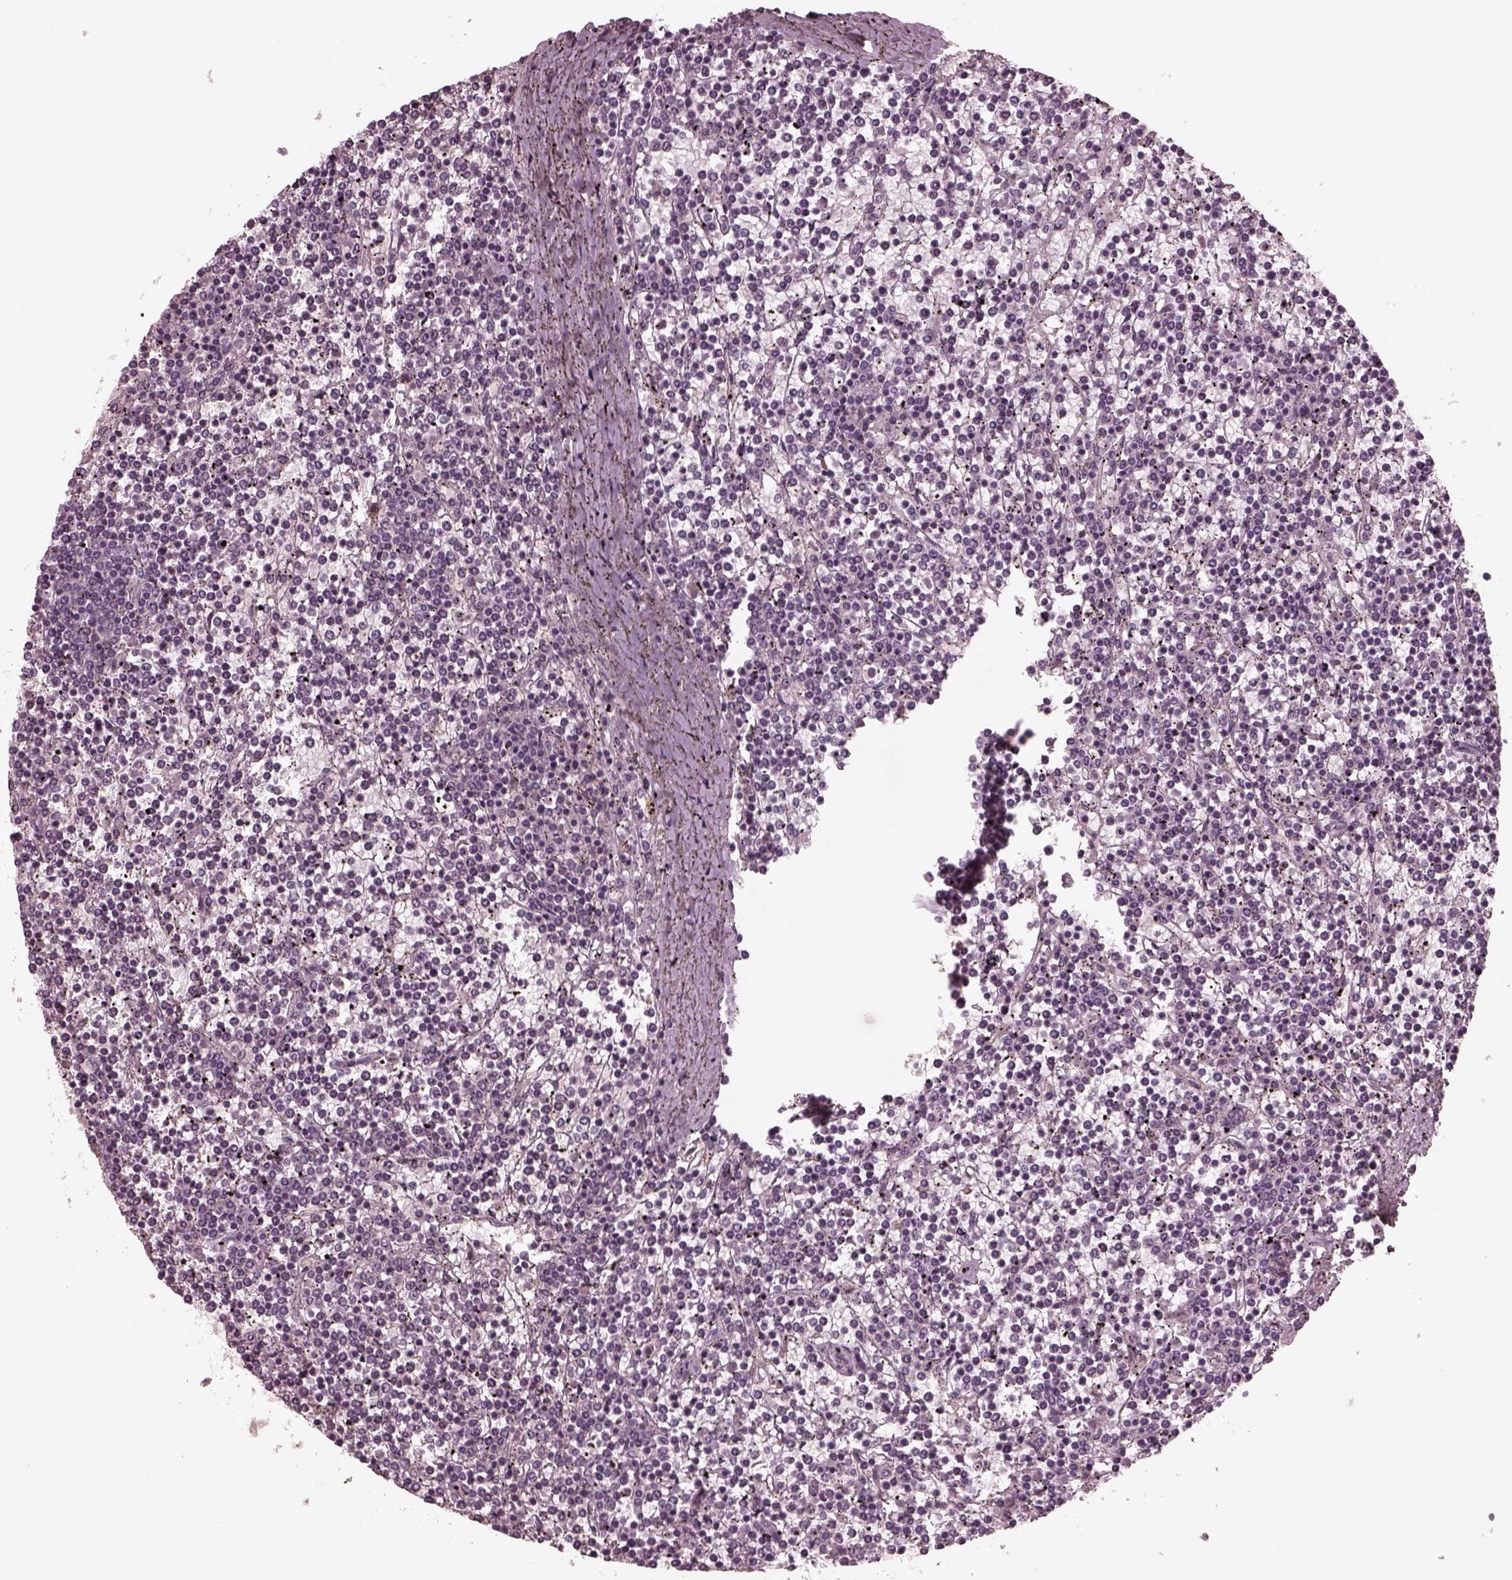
{"staining": {"intensity": "negative", "quantity": "none", "location": "none"}, "tissue": "lymphoma", "cell_type": "Tumor cells", "image_type": "cancer", "snomed": [{"axis": "morphology", "description": "Malignant lymphoma, non-Hodgkin's type, Low grade"}, {"axis": "topography", "description": "Spleen"}], "caption": "Immunohistochemical staining of human lymphoma reveals no significant staining in tumor cells.", "gene": "PORCN", "patient": {"sex": "female", "age": 19}}